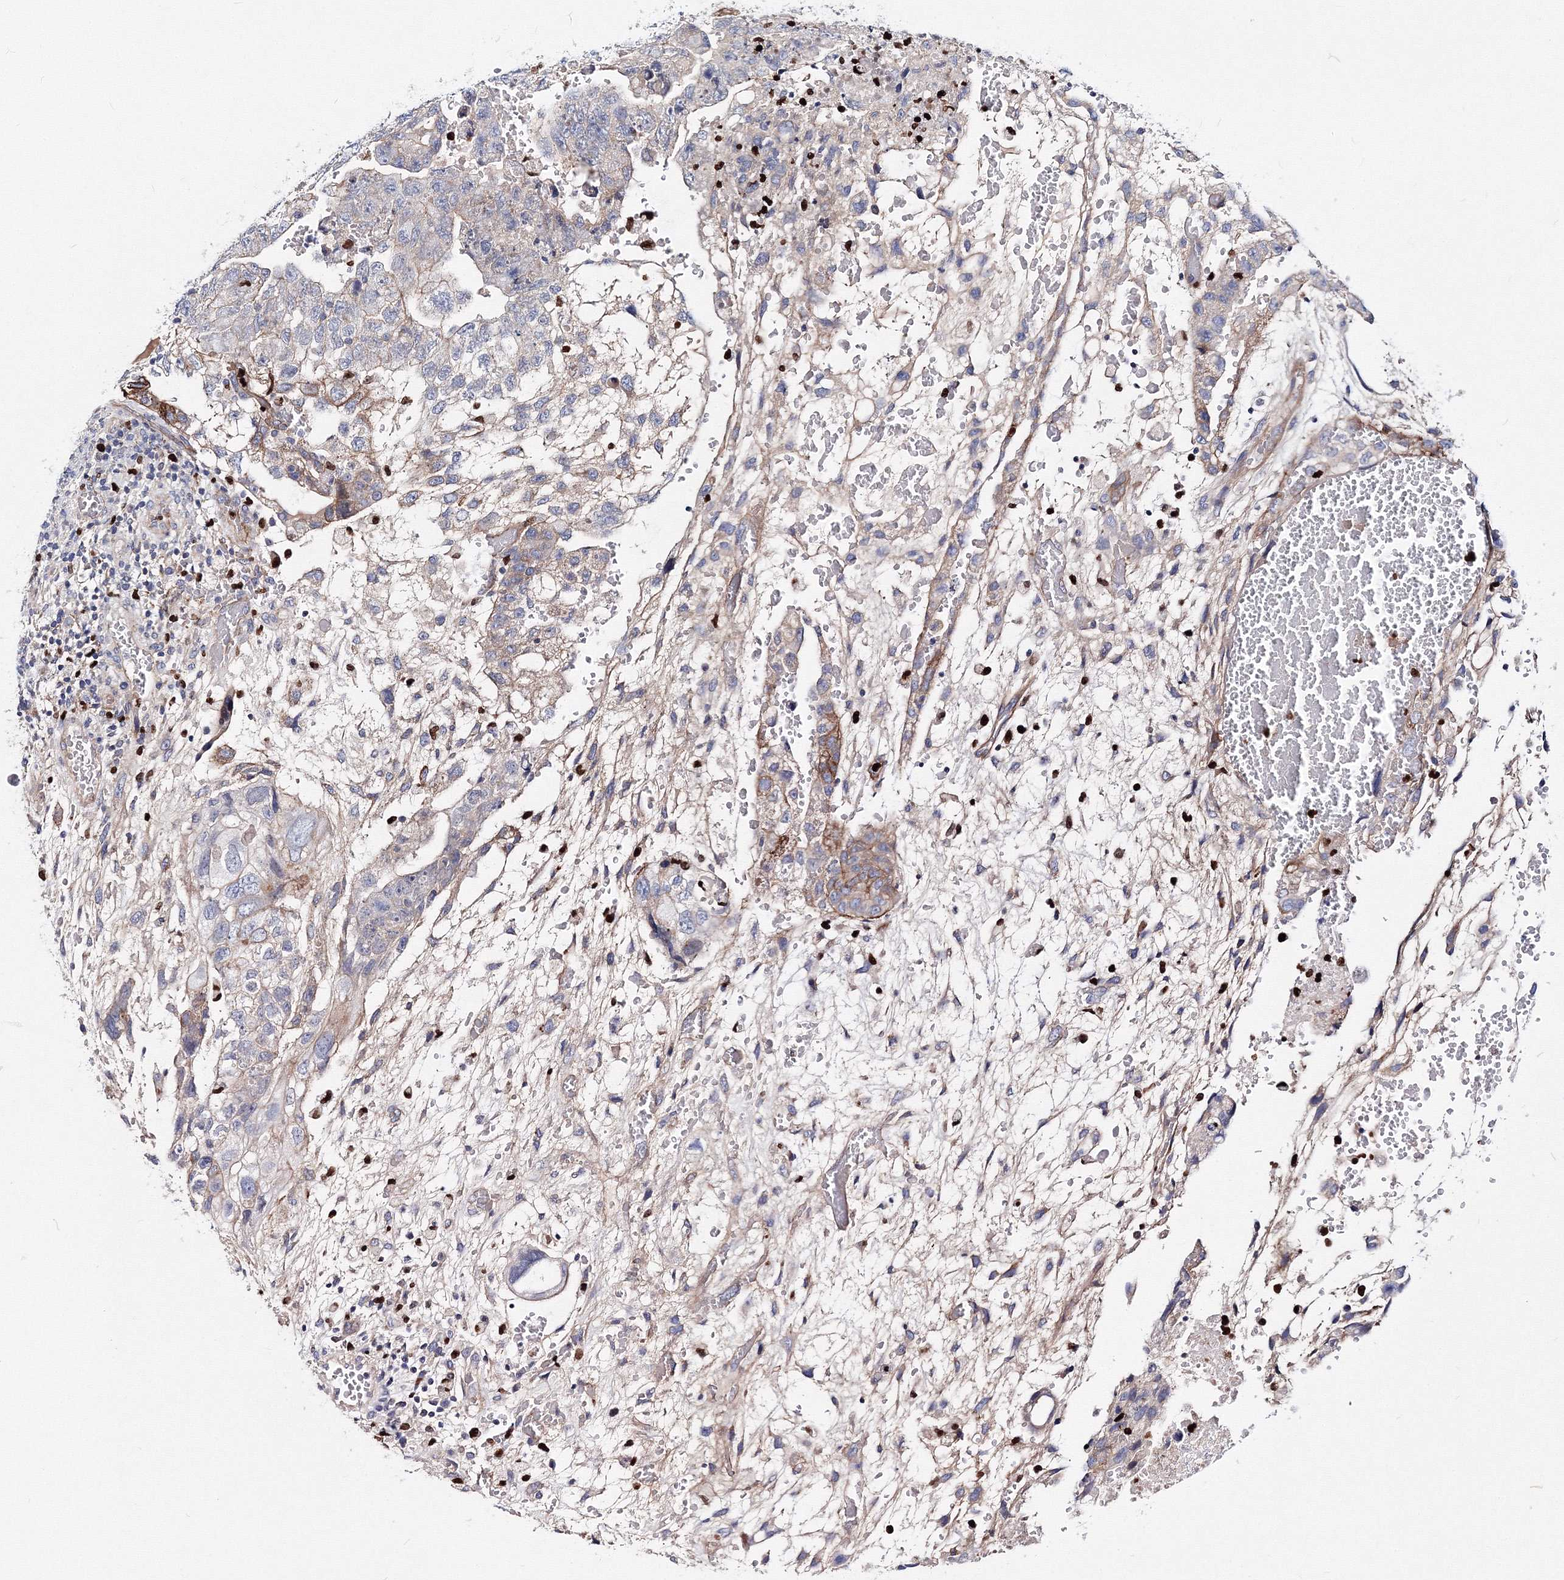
{"staining": {"intensity": "moderate", "quantity": "<25%", "location": "cytoplasmic/membranous"}, "tissue": "testis cancer", "cell_type": "Tumor cells", "image_type": "cancer", "snomed": [{"axis": "morphology", "description": "Carcinoma, Embryonal, NOS"}, {"axis": "topography", "description": "Testis"}], "caption": "IHC image of testis embryonal carcinoma stained for a protein (brown), which displays low levels of moderate cytoplasmic/membranous staining in approximately <25% of tumor cells.", "gene": "C11orf52", "patient": {"sex": "male", "age": 36}}